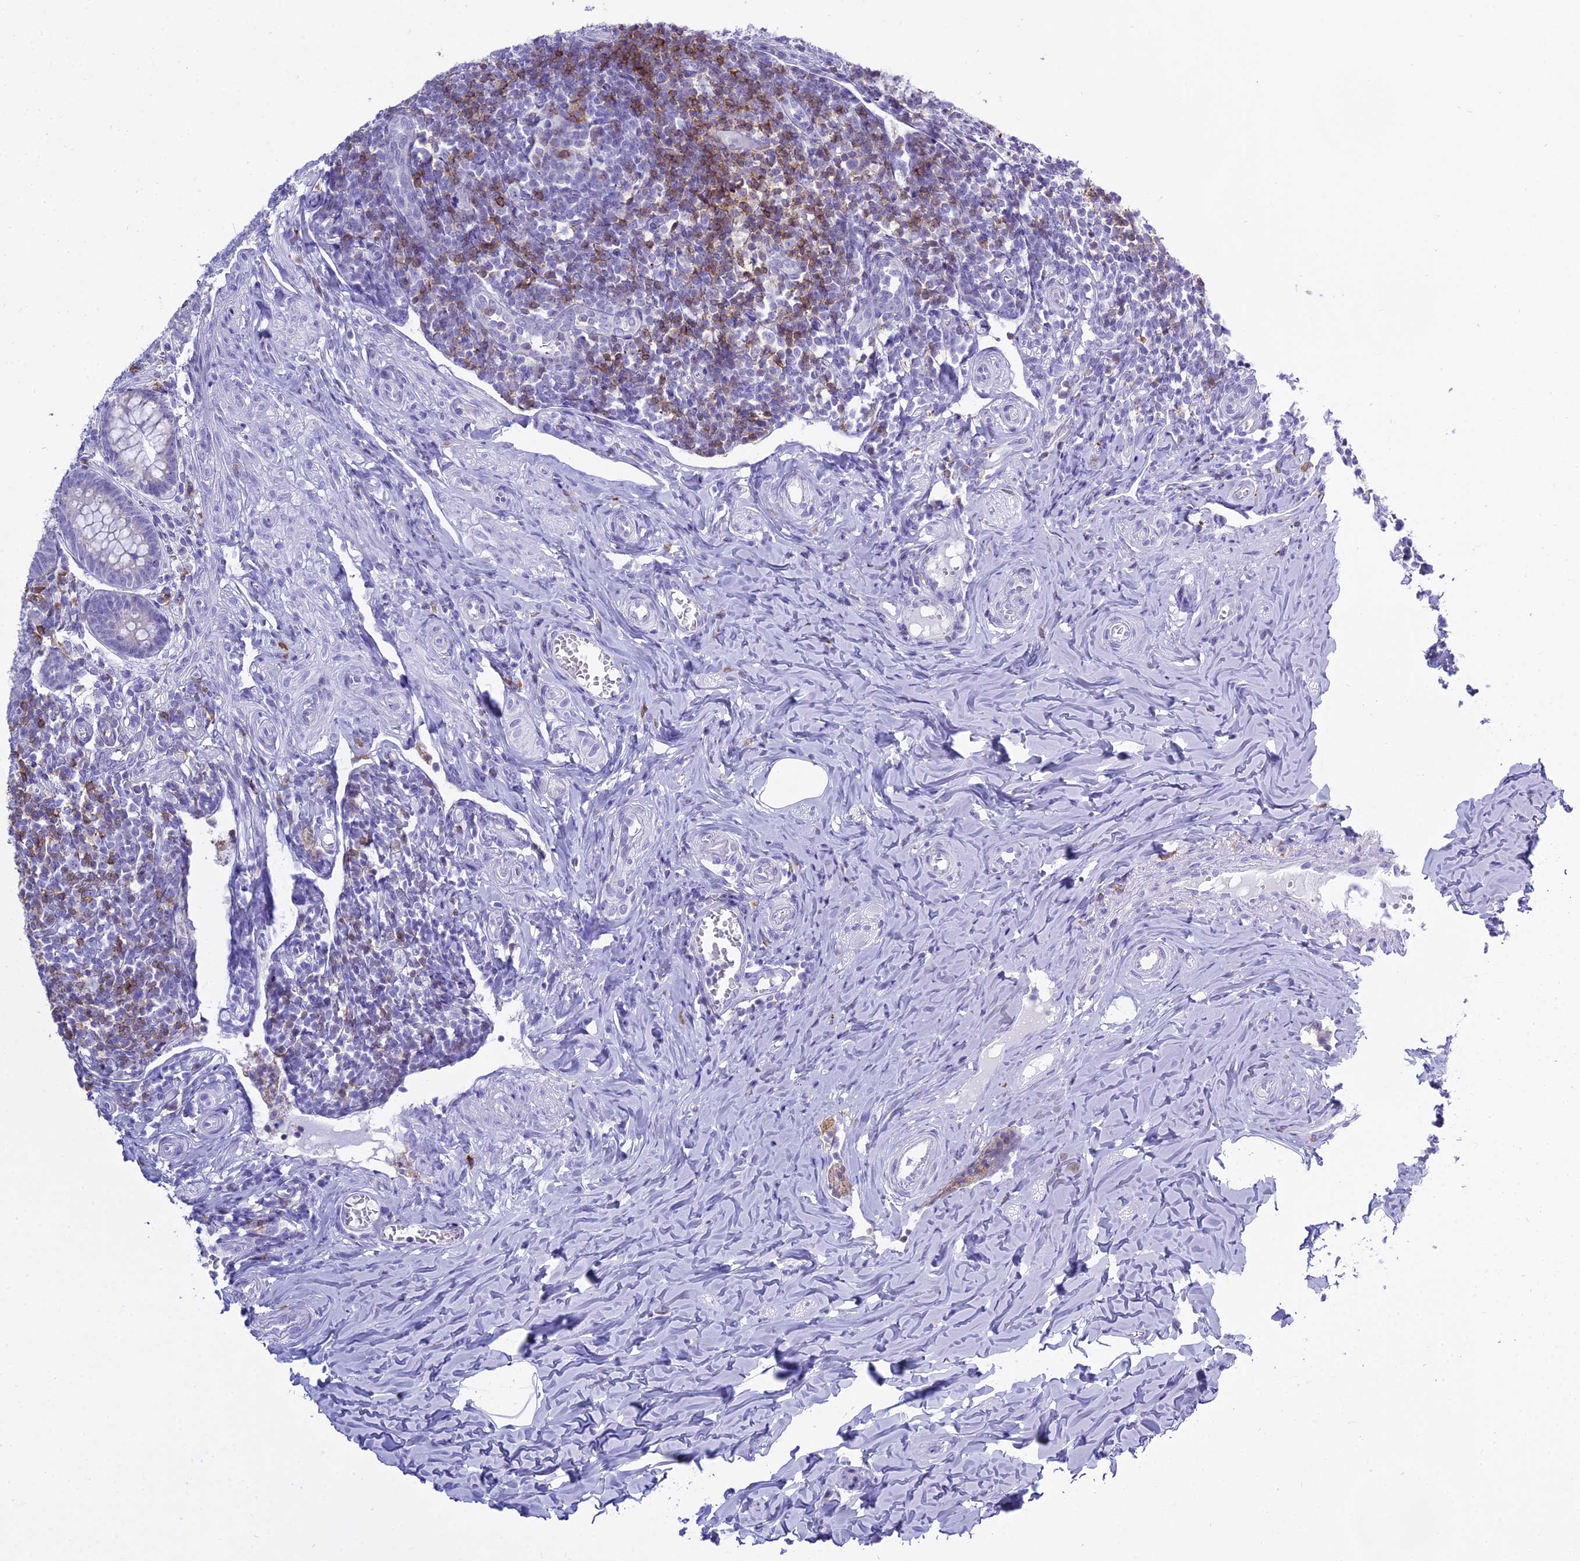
{"staining": {"intensity": "negative", "quantity": "none", "location": "none"}, "tissue": "appendix", "cell_type": "Glandular cells", "image_type": "normal", "snomed": [{"axis": "morphology", "description": "Normal tissue, NOS"}, {"axis": "topography", "description": "Appendix"}], "caption": "Micrograph shows no protein positivity in glandular cells of normal appendix.", "gene": "CD5", "patient": {"sex": "female", "age": 33}}